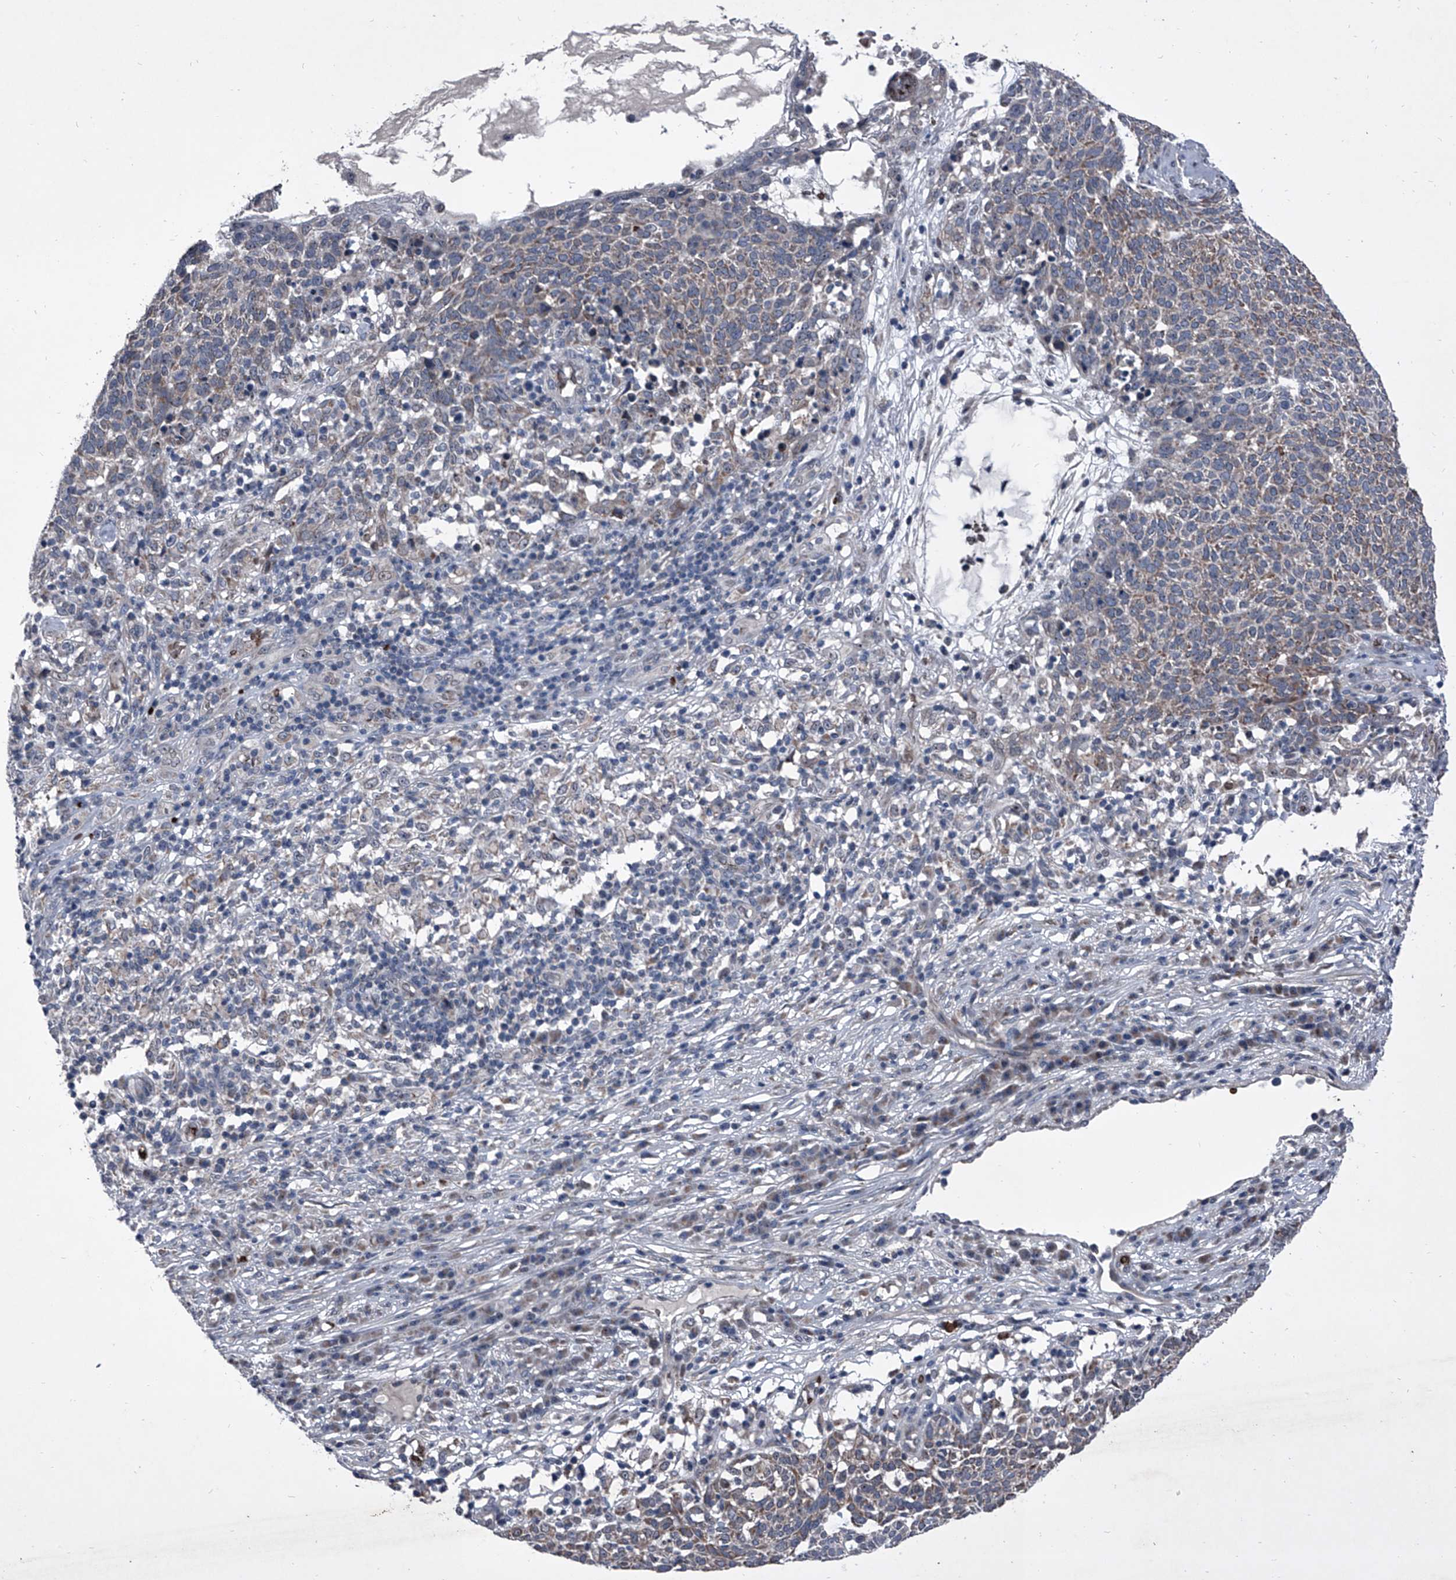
{"staining": {"intensity": "weak", "quantity": ">75%", "location": "cytoplasmic/membranous"}, "tissue": "skin cancer", "cell_type": "Tumor cells", "image_type": "cancer", "snomed": [{"axis": "morphology", "description": "Squamous cell carcinoma, NOS"}, {"axis": "topography", "description": "Skin"}], "caption": "Immunohistochemistry micrograph of skin squamous cell carcinoma stained for a protein (brown), which shows low levels of weak cytoplasmic/membranous positivity in approximately >75% of tumor cells.", "gene": "CEP85L", "patient": {"sex": "female", "age": 90}}